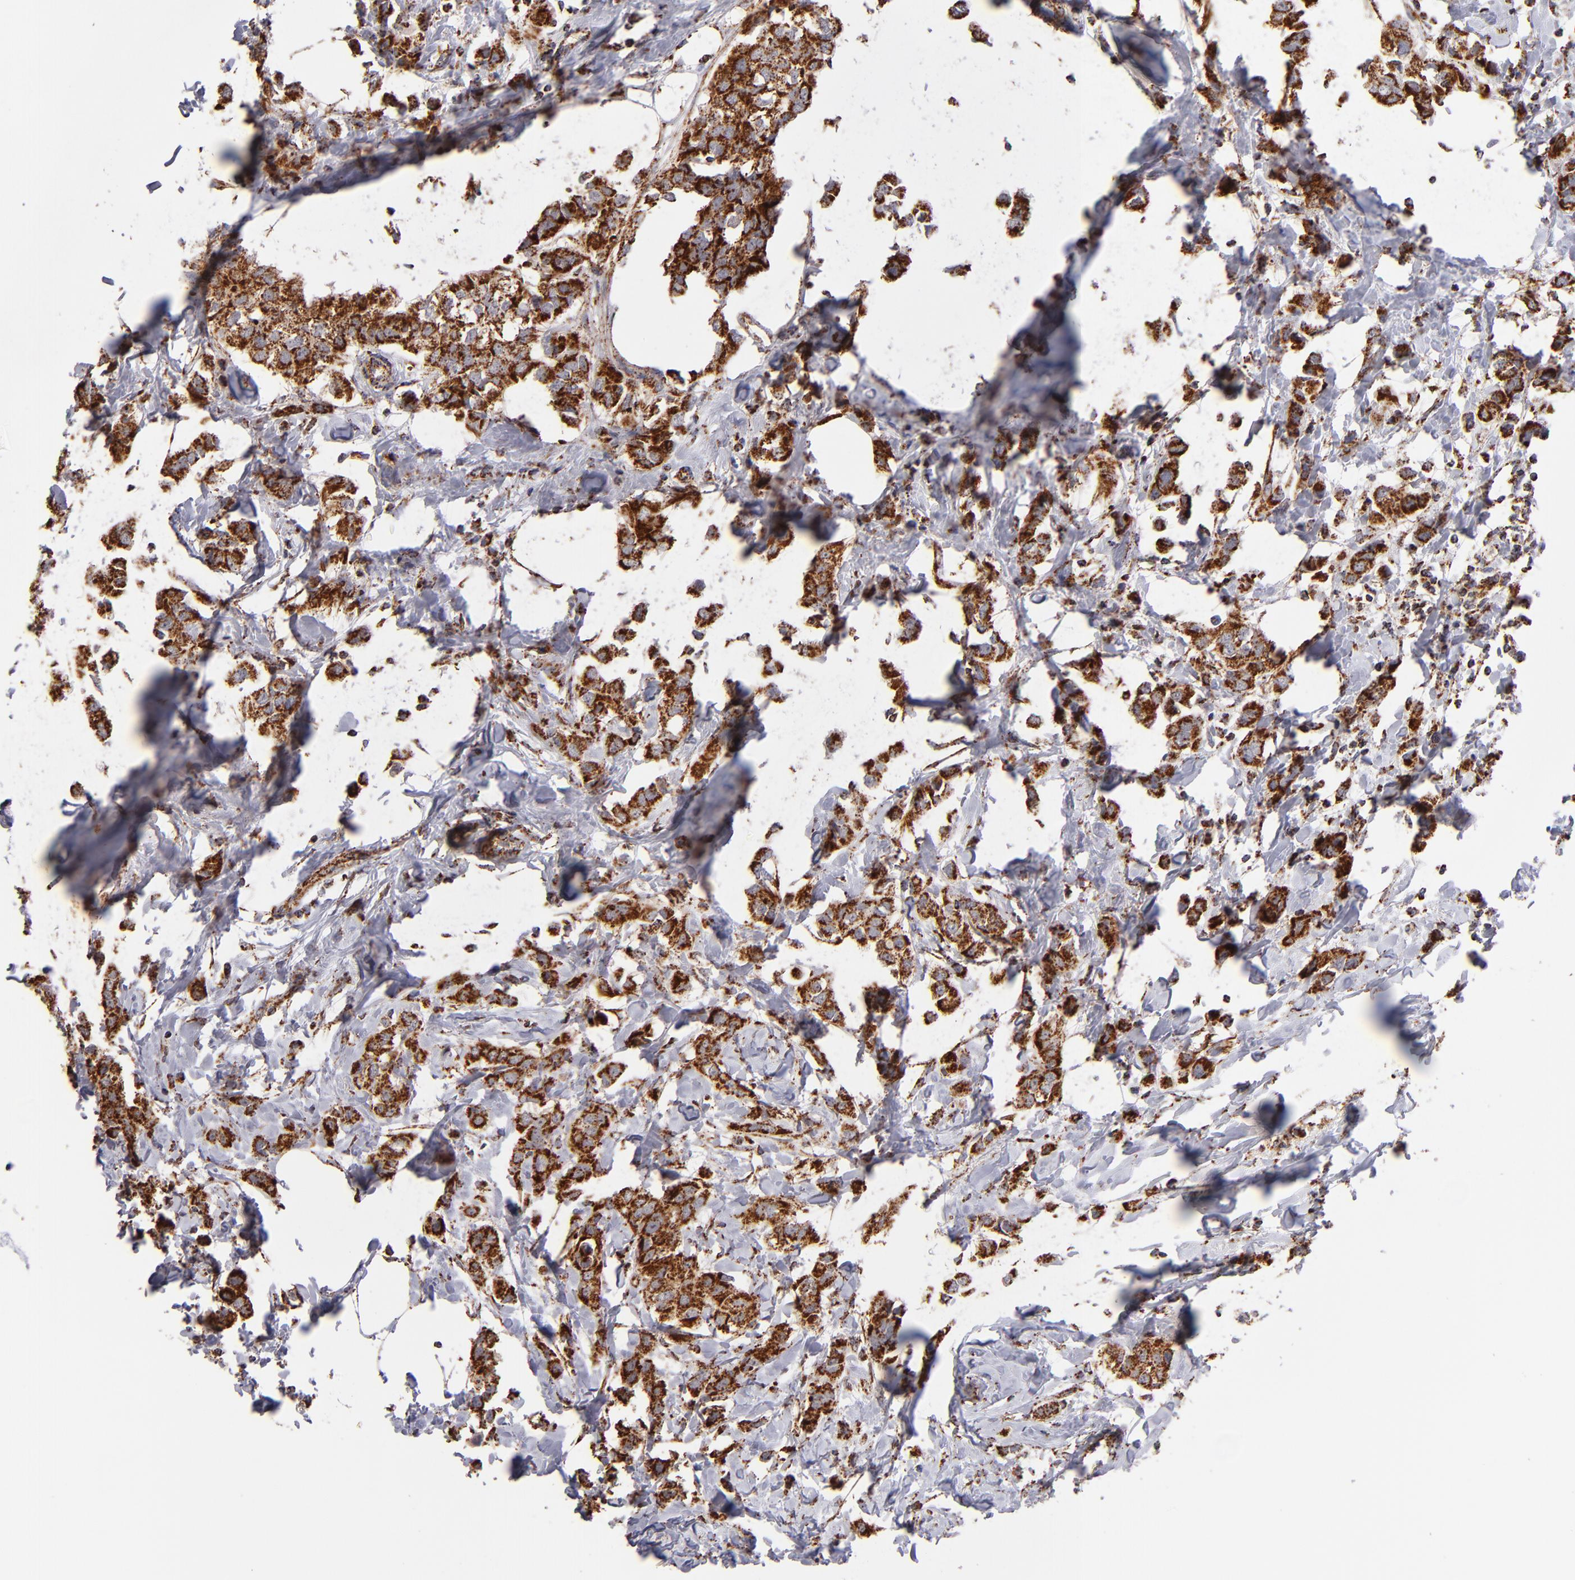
{"staining": {"intensity": "moderate", "quantity": ">75%", "location": "cytoplasmic/membranous"}, "tissue": "breast cancer", "cell_type": "Tumor cells", "image_type": "cancer", "snomed": [{"axis": "morphology", "description": "Normal tissue, NOS"}, {"axis": "morphology", "description": "Duct carcinoma"}, {"axis": "topography", "description": "Breast"}], "caption": "Immunohistochemical staining of human breast invasive ductal carcinoma demonstrates medium levels of moderate cytoplasmic/membranous protein expression in about >75% of tumor cells.", "gene": "DLST", "patient": {"sex": "female", "age": 50}}